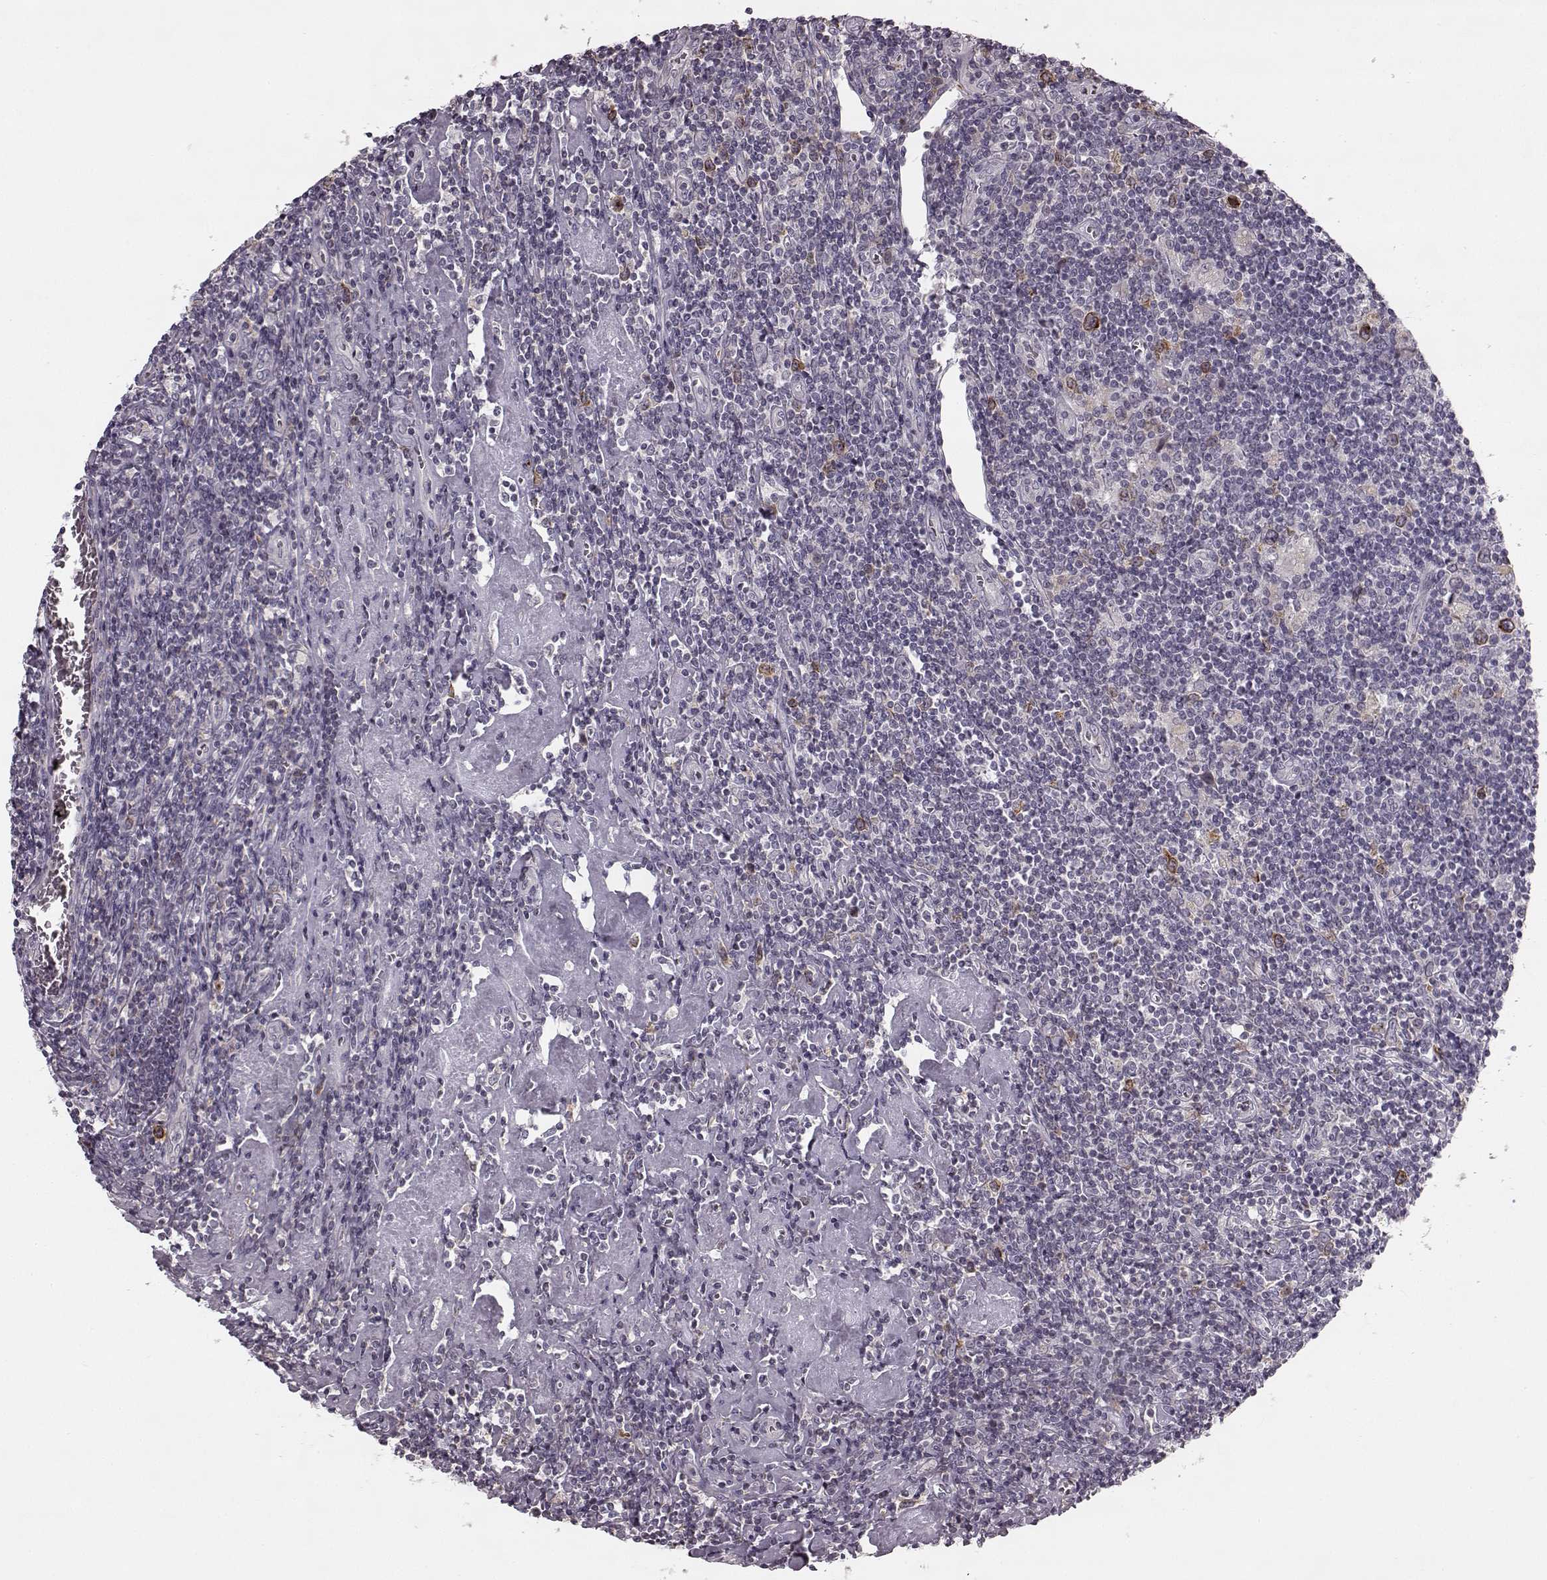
{"staining": {"intensity": "negative", "quantity": "none", "location": "none"}, "tissue": "lymphoma", "cell_type": "Tumor cells", "image_type": "cancer", "snomed": [{"axis": "morphology", "description": "Hodgkin's disease, NOS"}, {"axis": "topography", "description": "Lymph node"}], "caption": "Lymphoma stained for a protein using immunohistochemistry displays no positivity tumor cells.", "gene": "HMMR", "patient": {"sex": "male", "age": 40}}